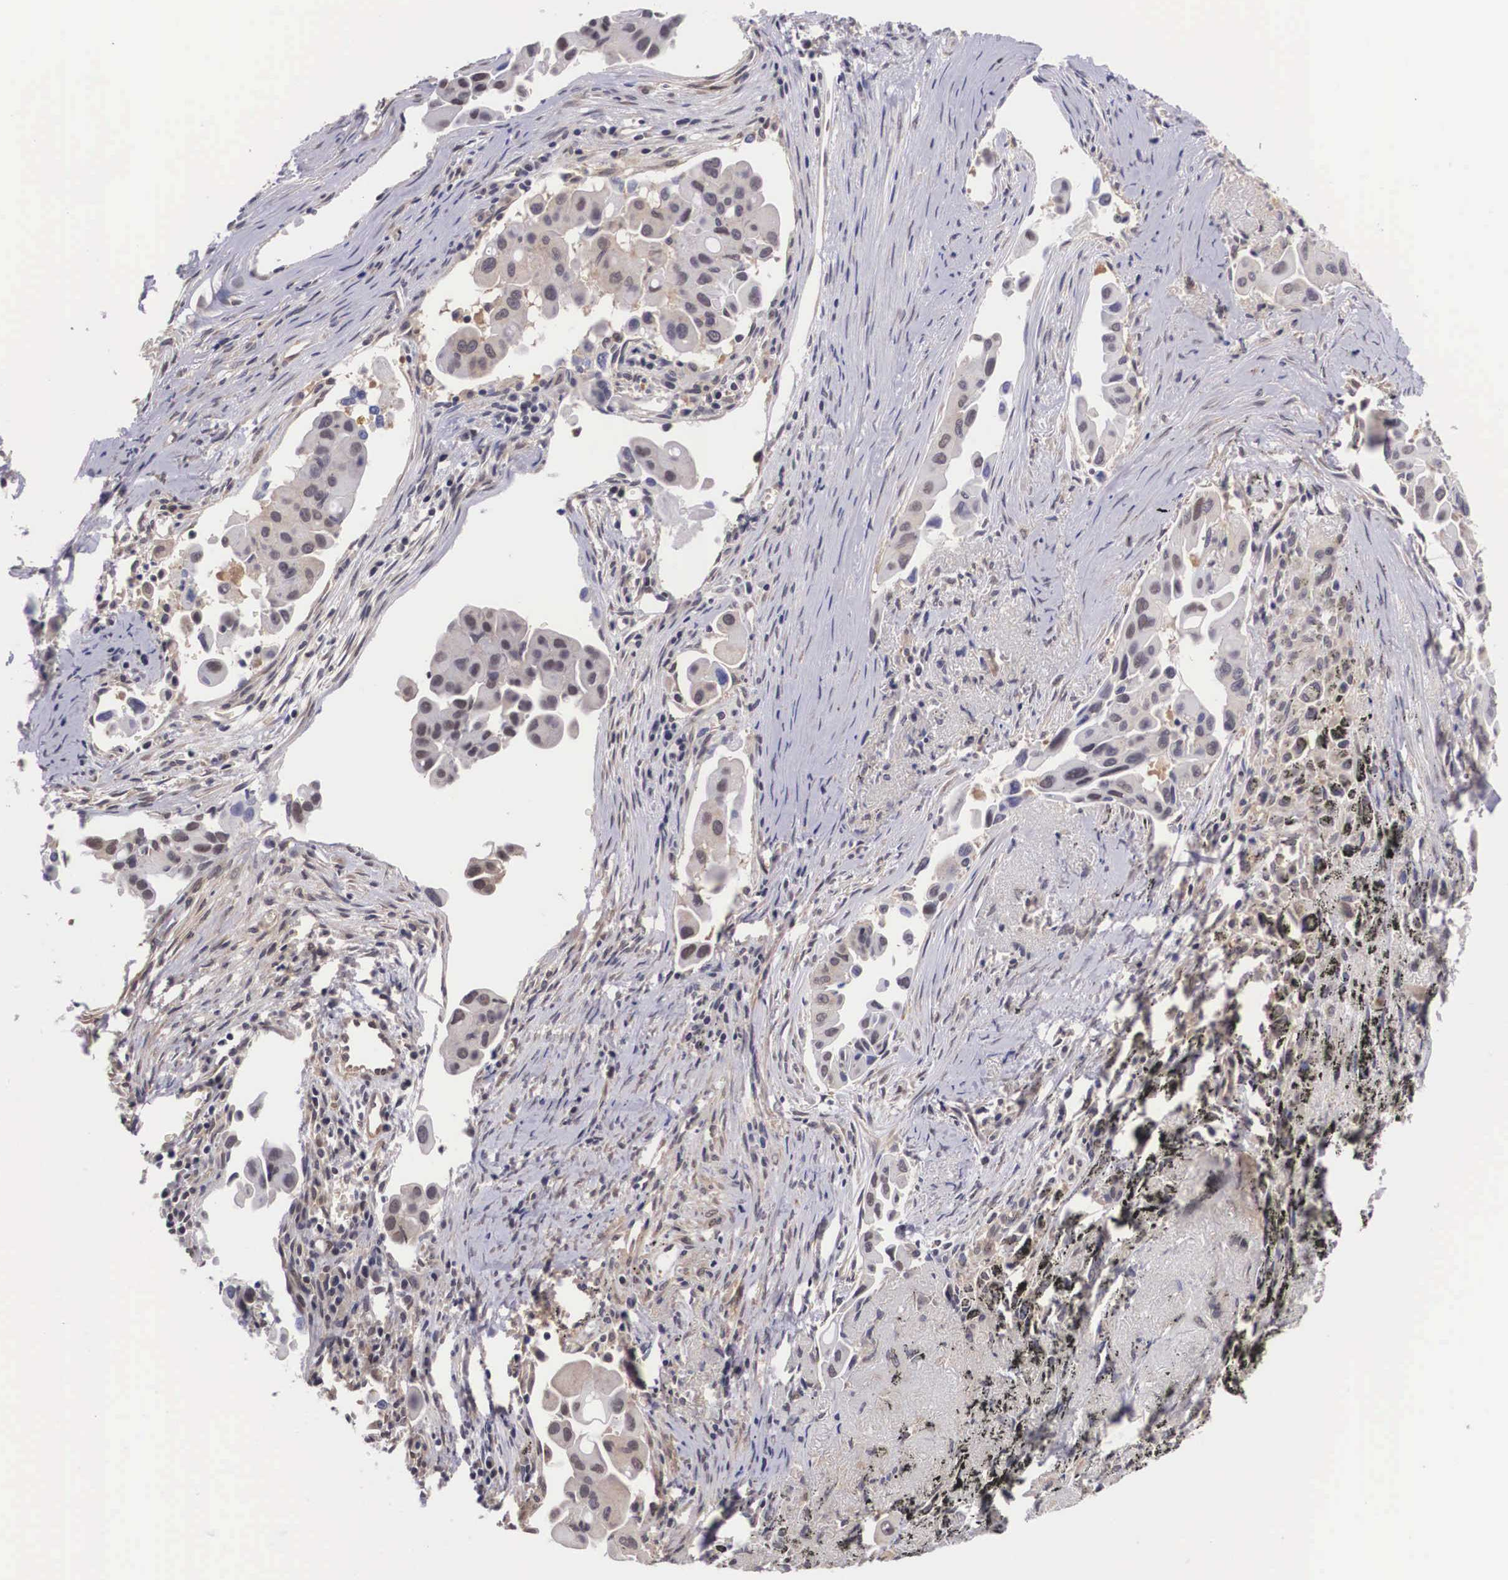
{"staining": {"intensity": "weak", "quantity": "25%-75%", "location": "cytoplasmic/membranous"}, "tissue": "lung cancer", "cell_type": "Tumor cells", "image_type": "cancer", "snomed": [{"axis": "morphology", "description": "Adenocarcinoma, NOS"}, {"axis": "topography", "description": "Lung"}], "caption": "IHC micrograph of neoplastic tissue: lung cancer stained using IHC exhibits low levels of weak protein expression localized specifically in the cytoplasmic/membranous of tumor cells, appearing as a cytoplasmic/membranous brown color.", "gene": "OTX2", "patient": {"sex": "male", "age": 68}}